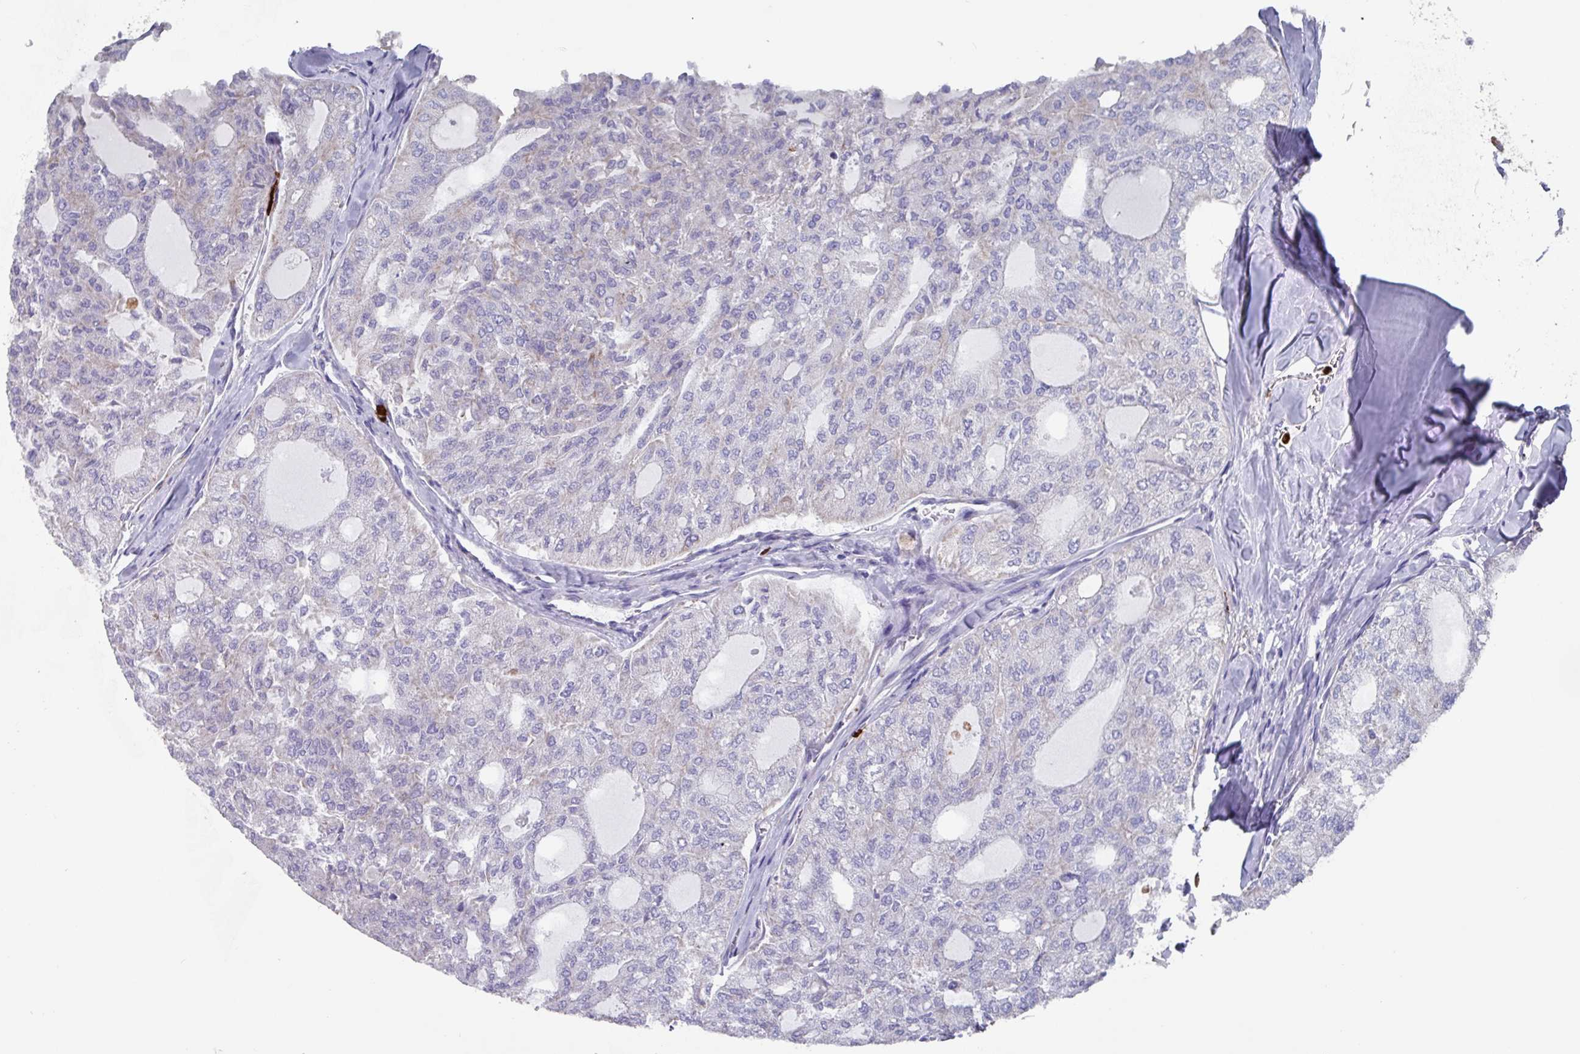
{"staining": {"intensity": "negative", "quantity": "none", "location": "none"}, "tissue": "thyroid cancer", "cell_type": "Tumor cells", "image_type": "cancer", "snomed": [{"axis": "morphology", "description": "Follicular adenoma carcinoma, NOS"}, {"axis": "topography", "description": "Thyroid gland"}], "caption": "Follicular adenoma carcinoma (thyroid) was stained to show a protein in brown. There is no significant staining in tumor cells. (DAB (3,3'-diaminobenzidine) immunohistochemistry visualized using brightfield microscopy, high magnification).", "gene": "UQCC2", "patient": {"sex": "male", "age": 75}}